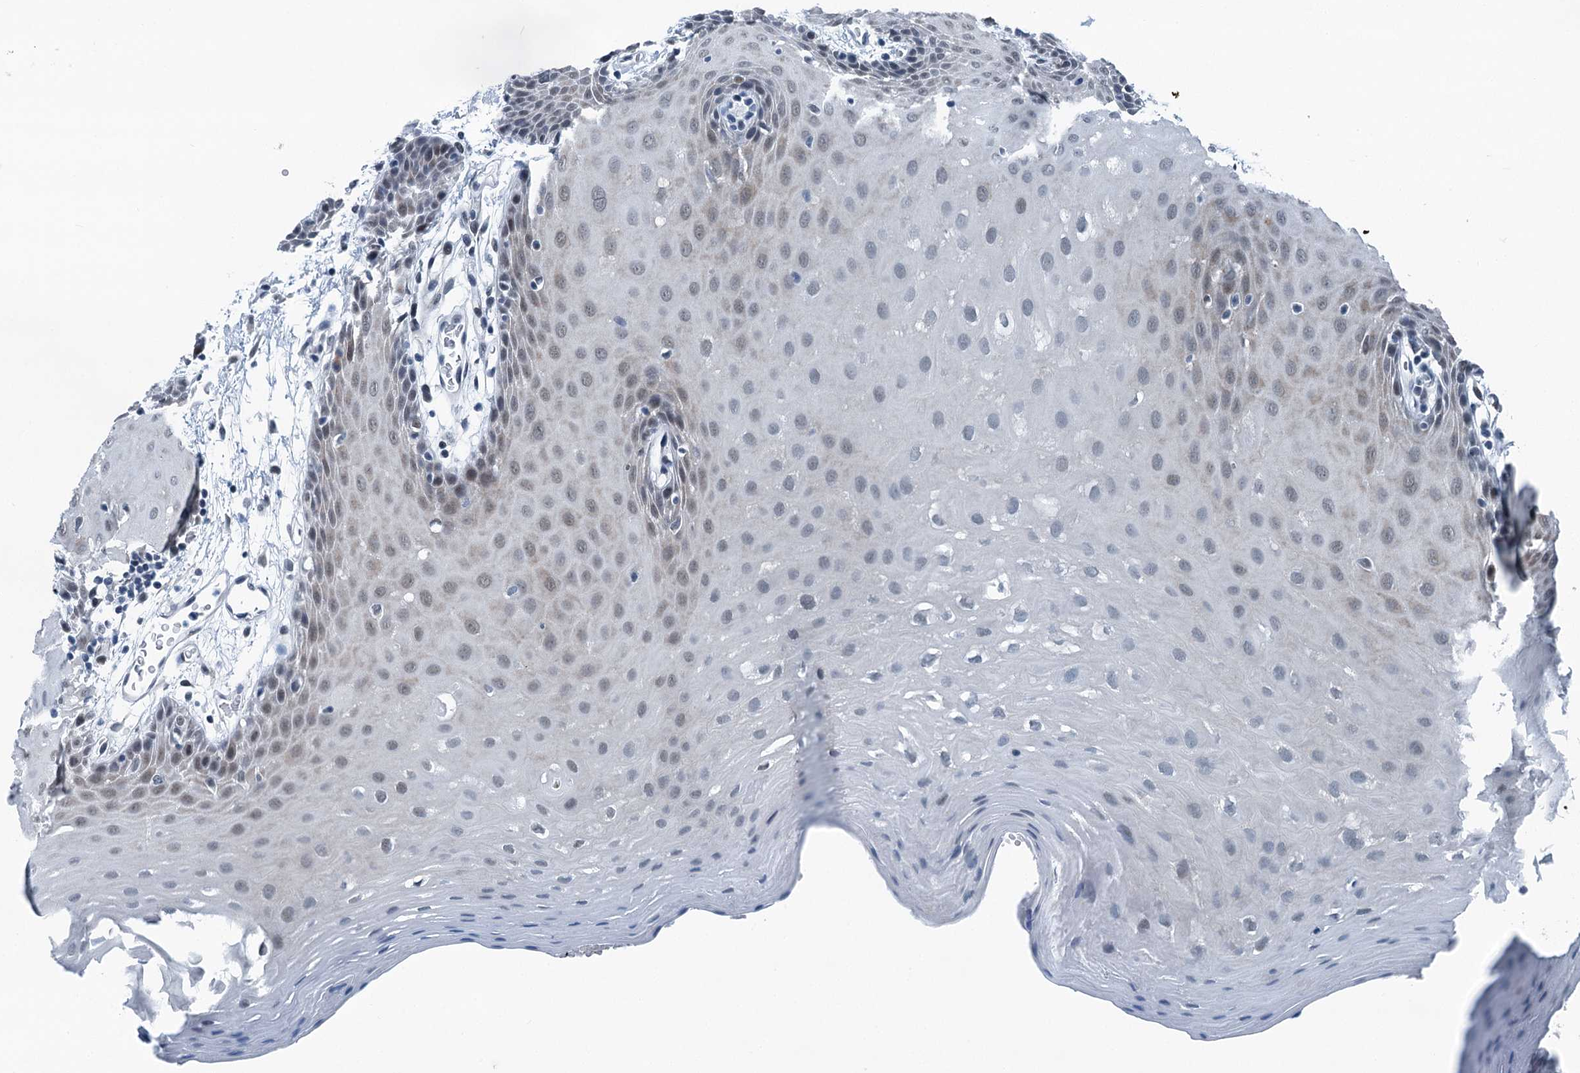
{"staining": {"intensity": "moderate", "quantity": "<25%", "location": "nuclear"}, "tissue": "oral mucosa", "cell_type": "Squamous epithelial cells", "image_type": "normal", "snomed": [{"axis": "morphology", "description": "Normal tissue, NOS"}, {"axis": "topography", "description": "Skeletal muscle"}, {"axis": "topography", "description": "Oral tissue"}, {"axis": "topography", "description": "Salivary gland"}, {"axis": "topography", "description": "Peripheral nerve tissue"}], "caption": "Unremarkable oral mucosa displays moderate nuclear expression in approximately <25% of squamous epithelial cells The protein of interest is stained brown, and the nuclei are stained in blue (DAB IHC with brightfield microscopy, high magnification)..", "gene": "TRPT1", "patient": {"sex": "male", "age": 54}}